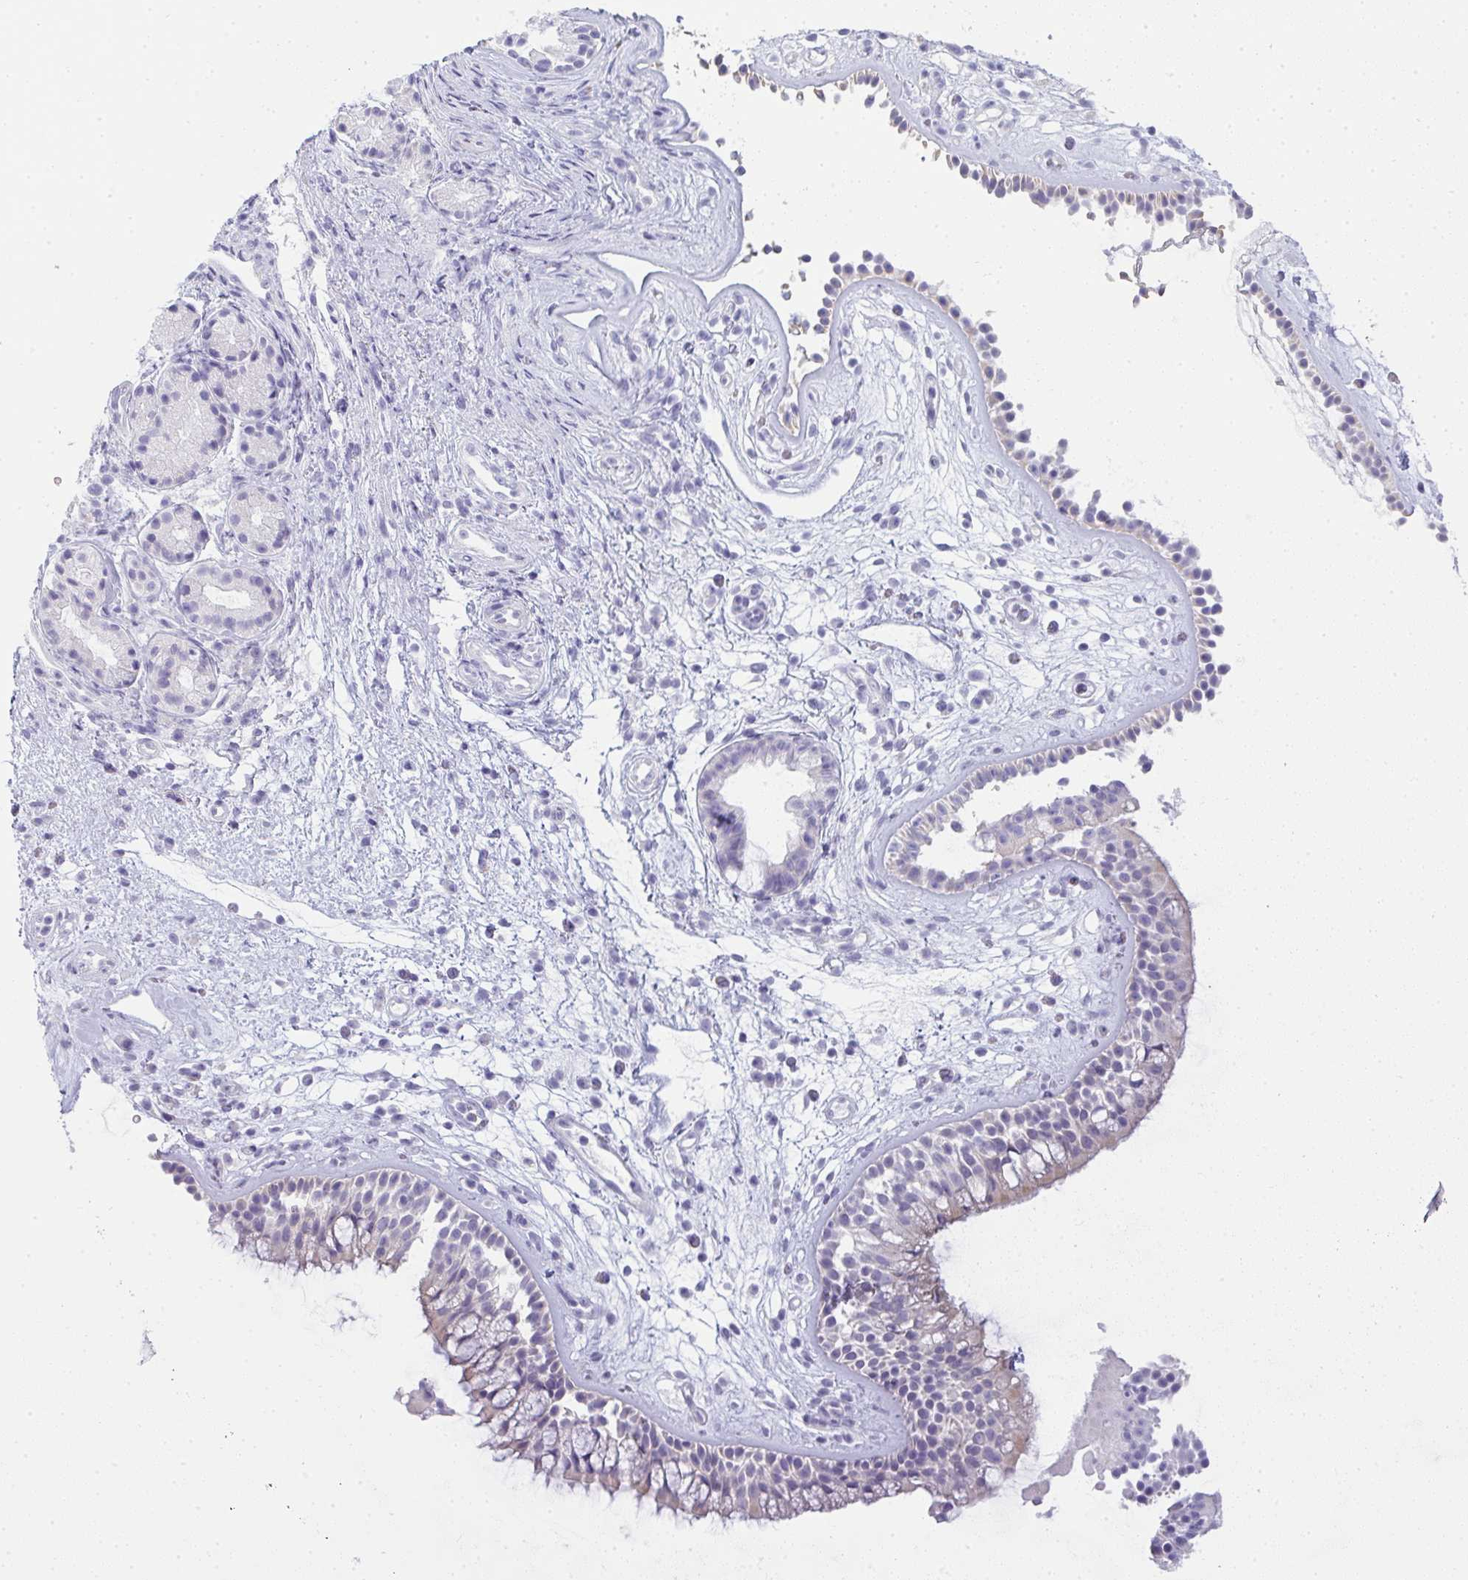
{"staining": {"intensity": "negative", "quantity": "none", "location": "none"}, "tissue": "nasopharynx", "cell_type": "Respiratory epithelial cells", "image_type": "normal", "snomed": [{"axis": "morphology", "description": "Normal tissue, NOS"}, {"axis": "topography", "description": "Nasopharynx"}], "caption": "Immunohistochemical staining of benign nasopharynx displays no significant positivity in respiratory epithelial cells. (IHC, brightfield microscopy, high magnification).", "gene": "GSDMB", "patient": {"sex": "female", "age": 70}}